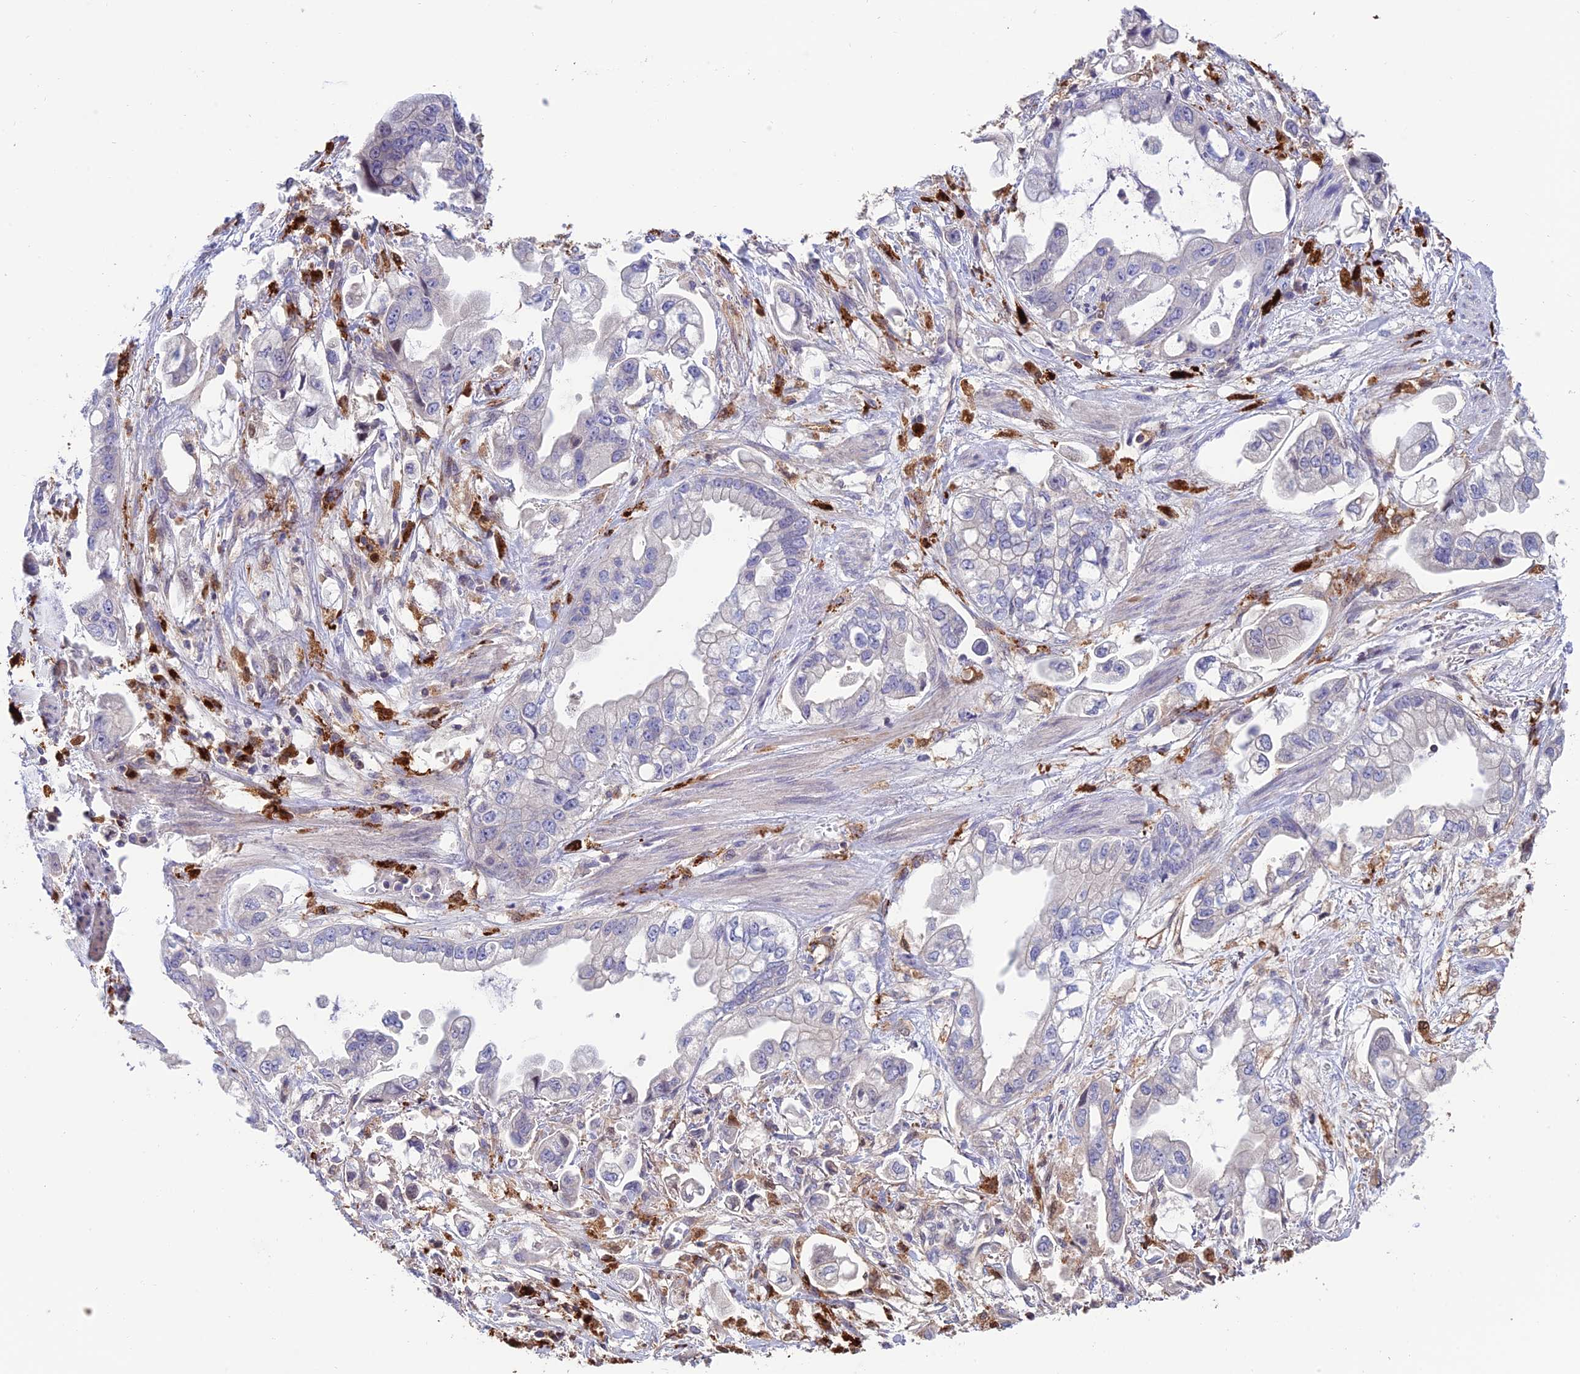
{"staining": {"intensity": "negative", "quantity": "none", "location": "none"}, "tissue": "stomach cancer", "cell_type": "Tumor cells", "image_type": "cancer", "snomed": [{"axis": "morphology", "description": "Adenocarcinoma, NOS"}, {"axis": "topography", "description": "Stomach"}], "caption": "Photomicrograph shows no protein positivity in tumor cells of adenocarcinoma (stomach) tissue.", "gene": "ARHGEF18", "patient": {"sex": "male", "age": 62}}